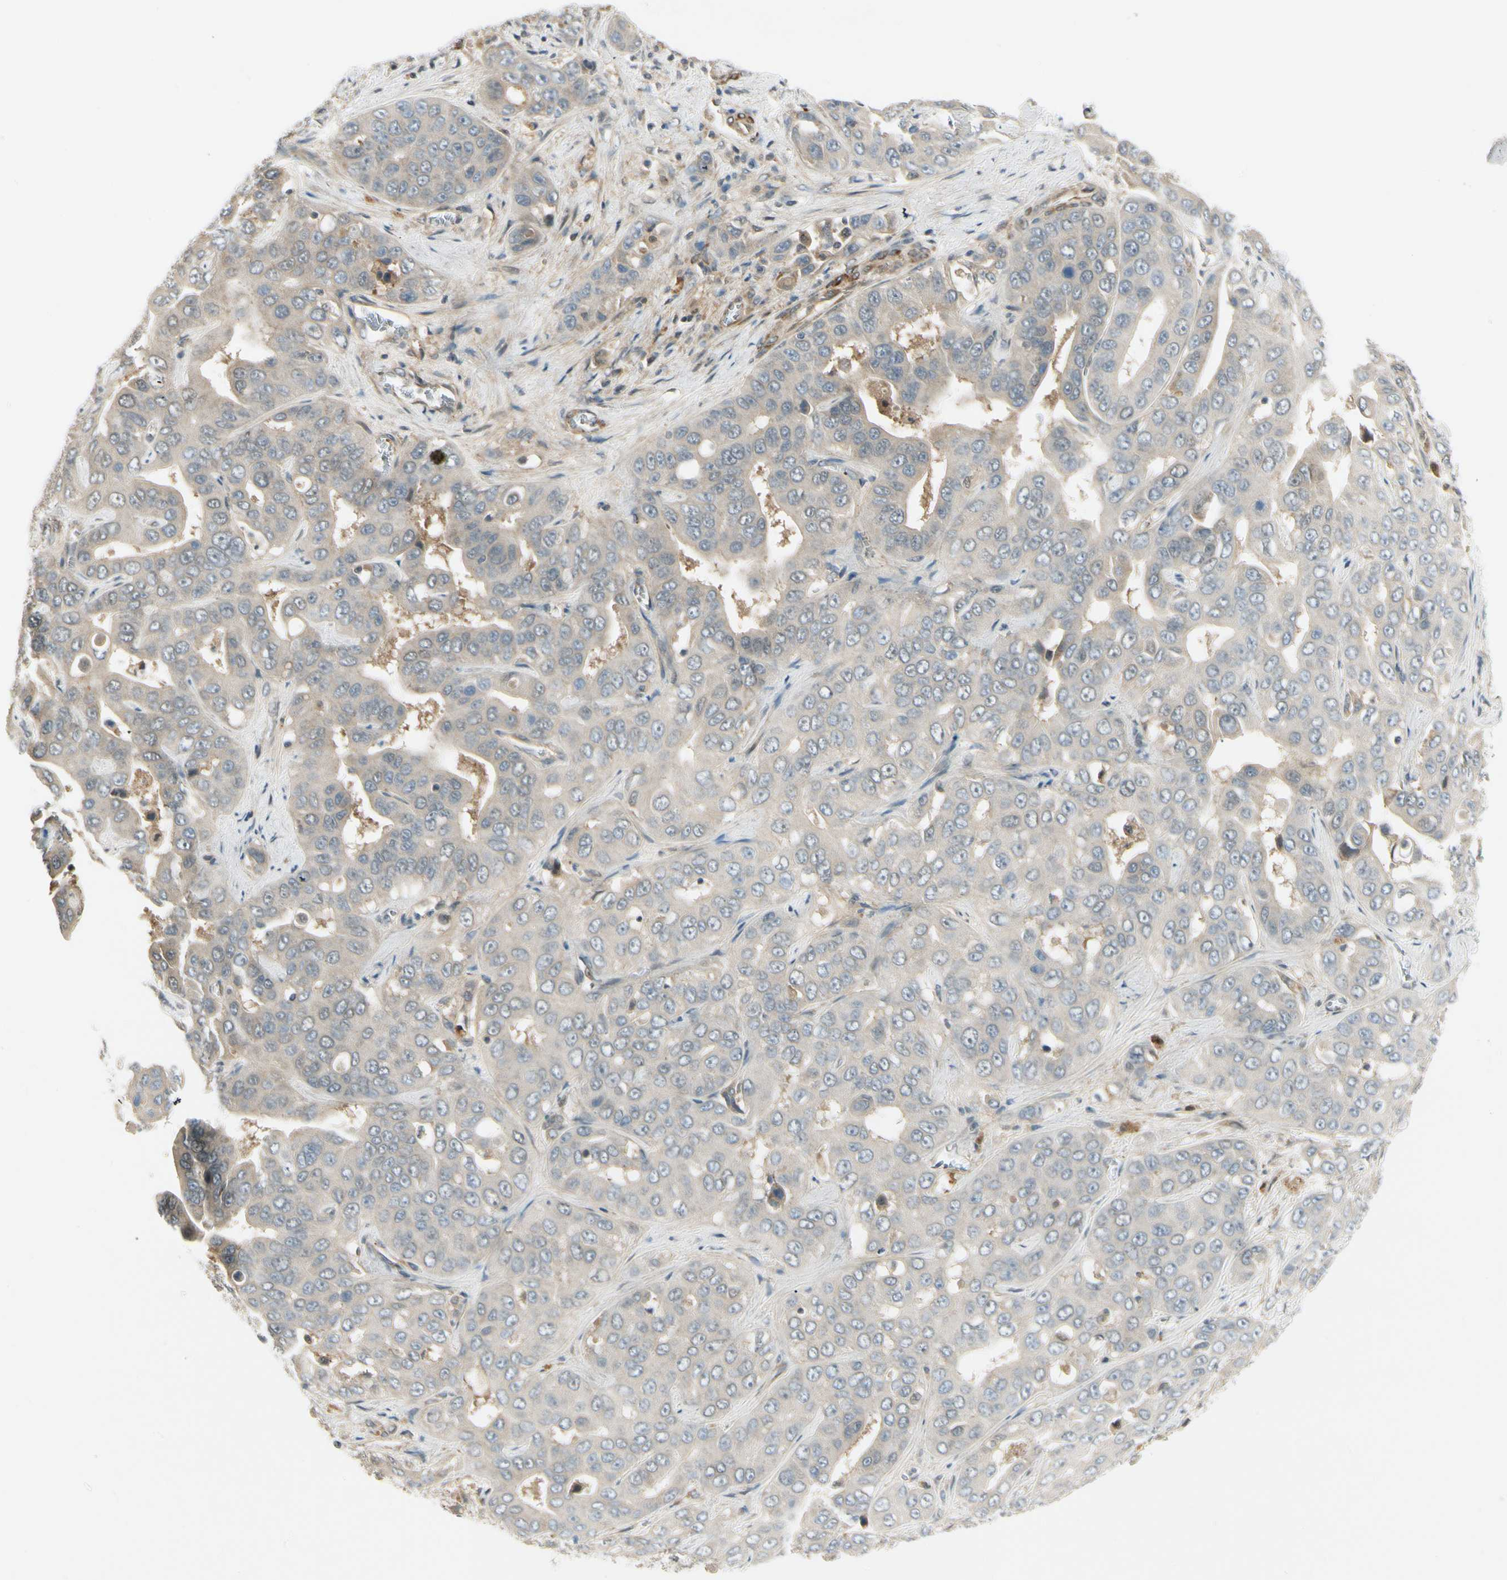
{"staining": {"intensity": "negative", "quantity": "none", "location": "none"}, "tissue": "liver cancer", "cell_type": "Tumor cells", "image_type": "cancer", "snomed": [{"axis": "morphology", "description": "Cholangiocarcinoma"}, {"axis": "topography", "description": "Liver"}], "caption": "DAB (3,3'-diaminobenzidine) immunohistochemical staining of liver cancer (cholangiocarcinoma) demonstrates no significant expression in tumor cells.", "gene": "EPHB3", "patient": {"sex": "female", "age": 52}}